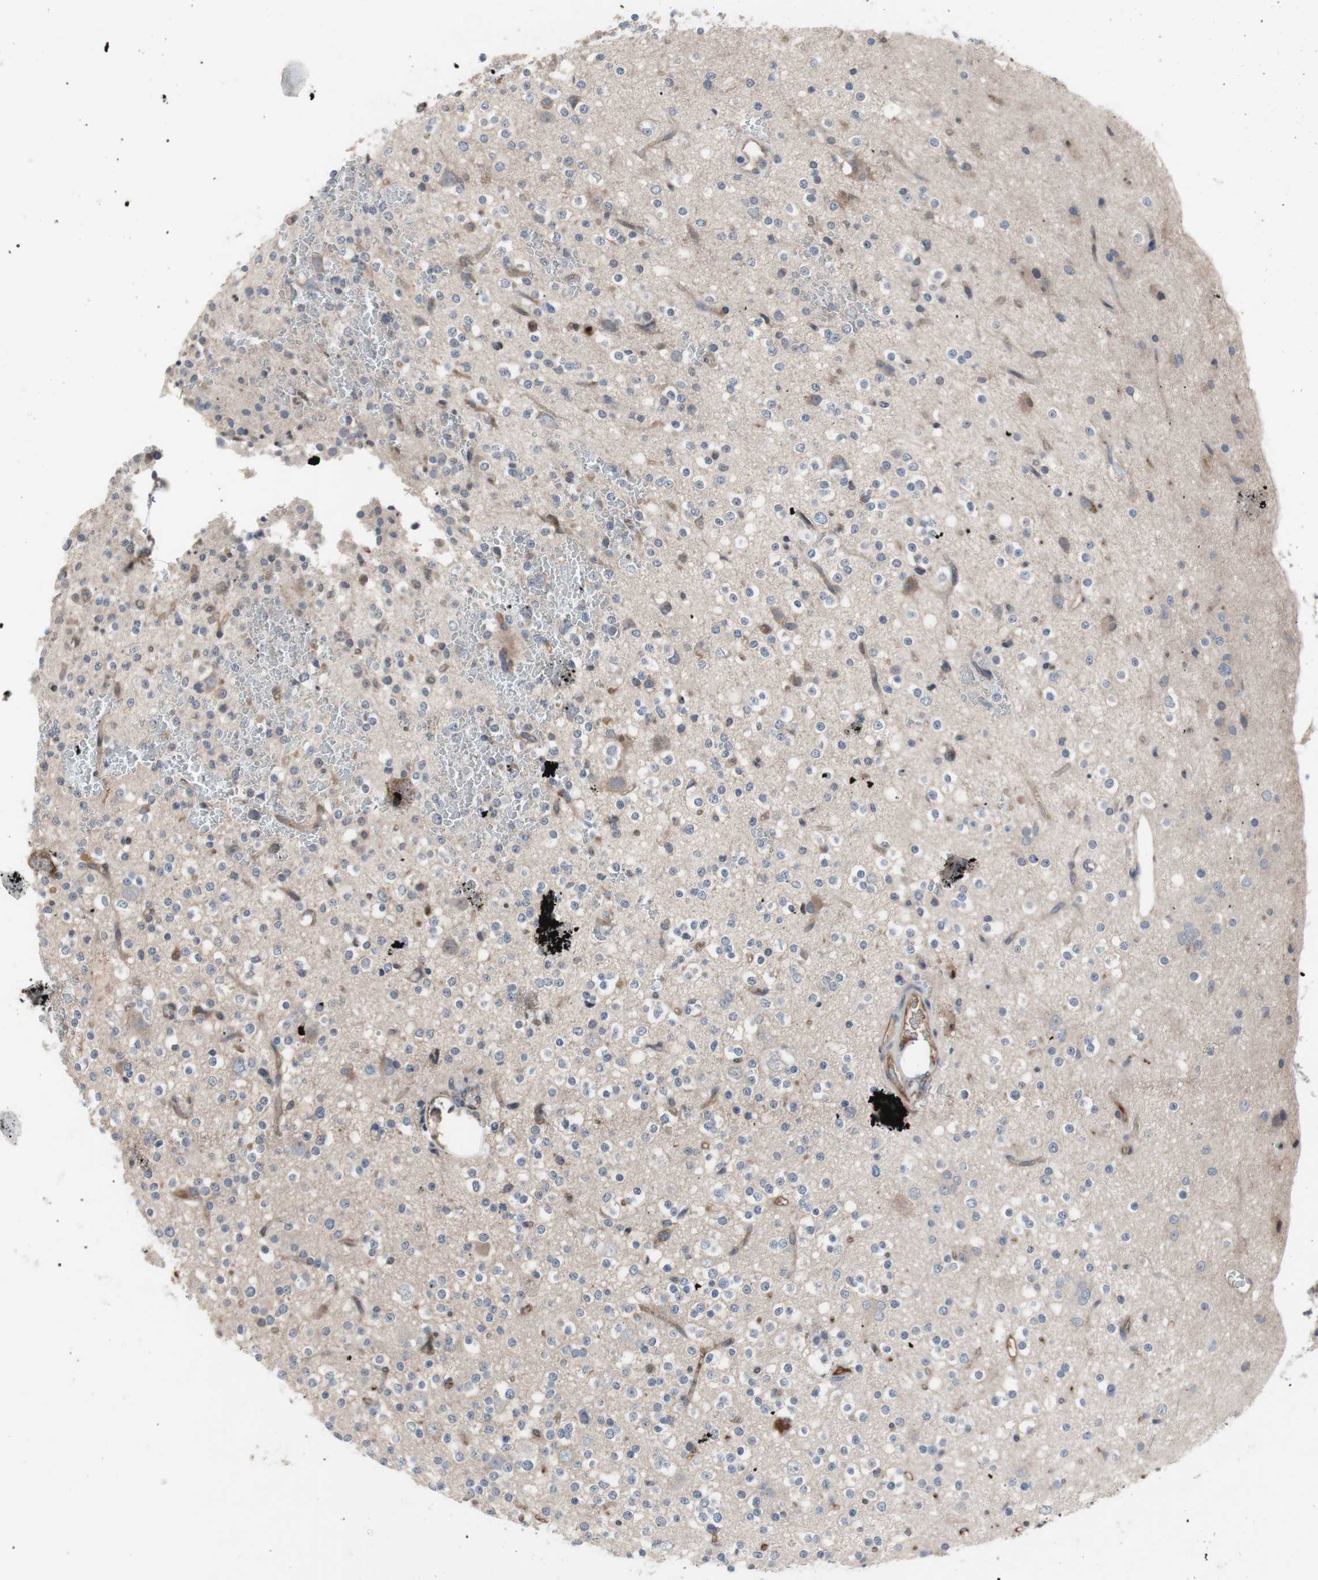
{"staining": {"intensity": "negative", "quantity": "none", "location": "none"}, "tissue": "glioma", "cell_type": "Tumor cells", "image_type": "cancer", "snomed": [{"axis": "morphology", "description": "Glioma, malignant, High grade"}, {"axis": "topography", "description": "Brain"}], "caption": "The photomicrograph displays no staining of tumor cells in glioma.", "gene": "KANSL1", "patient": {"sex": "male", "age": 47}}